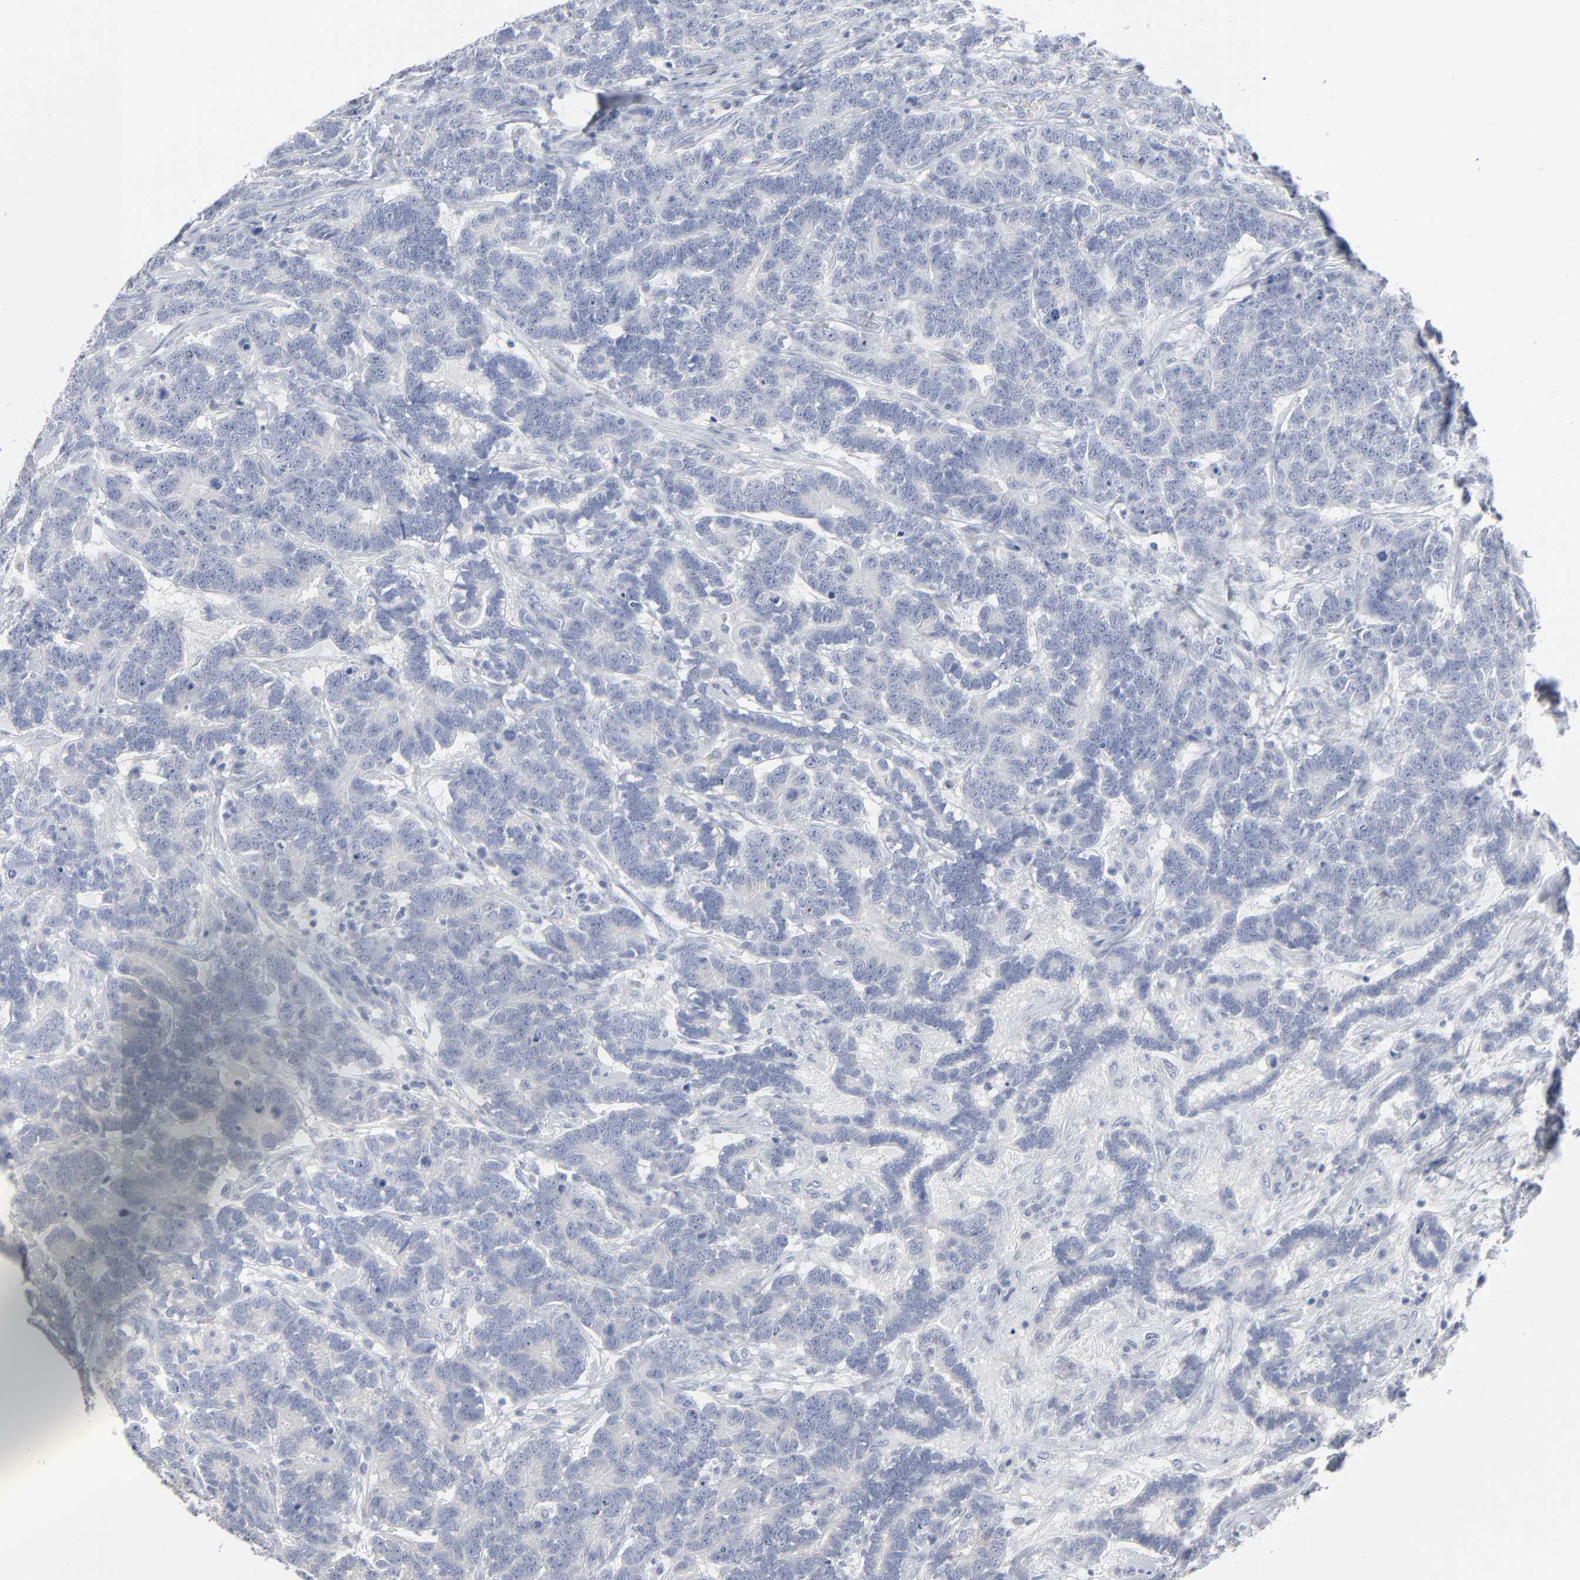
{"staining": {"intensity": "negative", "quantity": "none", "location": "none"}, "tissue": "testis cancer", "cell_type": "Tumor cells", "image_type": "cancer", "snomed": [{"axis": "morphology", "description": "Carcinoma, Embryonal, NOS"}, {"axis": "topography", "description": "Testis"}], "caption": "Human testis embryonal carcinoma stained for a protein using immunohistochemistry displays no positivity in tumor cells.", "gene": "PAGE1", "patient": {"sex": "male", "age": 26}}